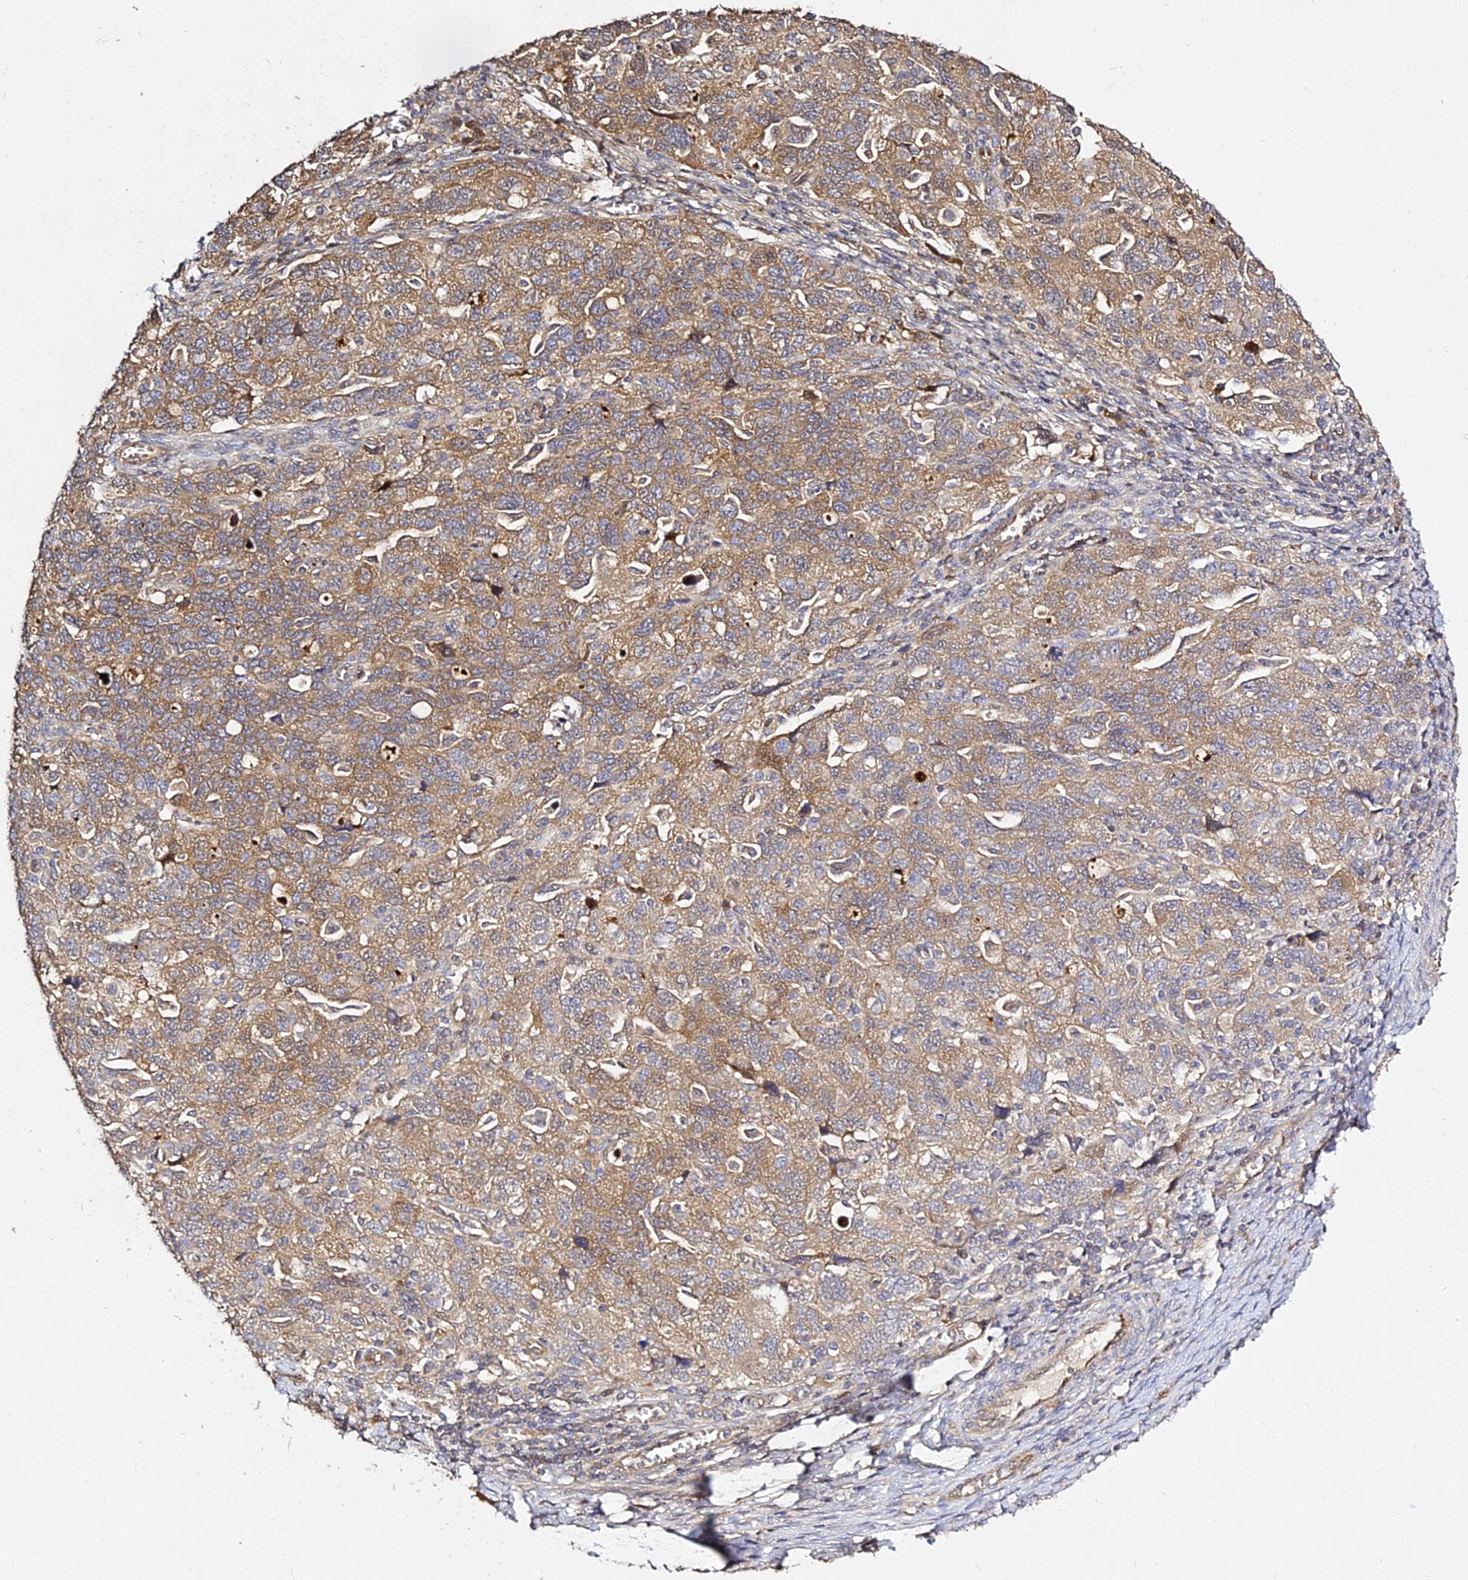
{"staining": {"intensity": "moderate", "quantity": ">75%", "location": "cytoplasmic/membranous"}, "tissue": "ovarian cancer", "cell_type": "Tumor cells", "image_type": "cancer", "snomed": [{"axis": "morphology", "description": "Carcinoma, NOS"}, {"axis": "morphology", "description": "Cystadenocarcinoma, serous, NOS"}, {"axis": "topography", "description": "Ovary"}], "caption": "This is an image of IHC staining of ovarian cancer, which shows moderate positivity in the cytoplasmic/membranous of tumor cells.", "gene": "GRTP1", "patient": {"sex": "female", "age": 69}}